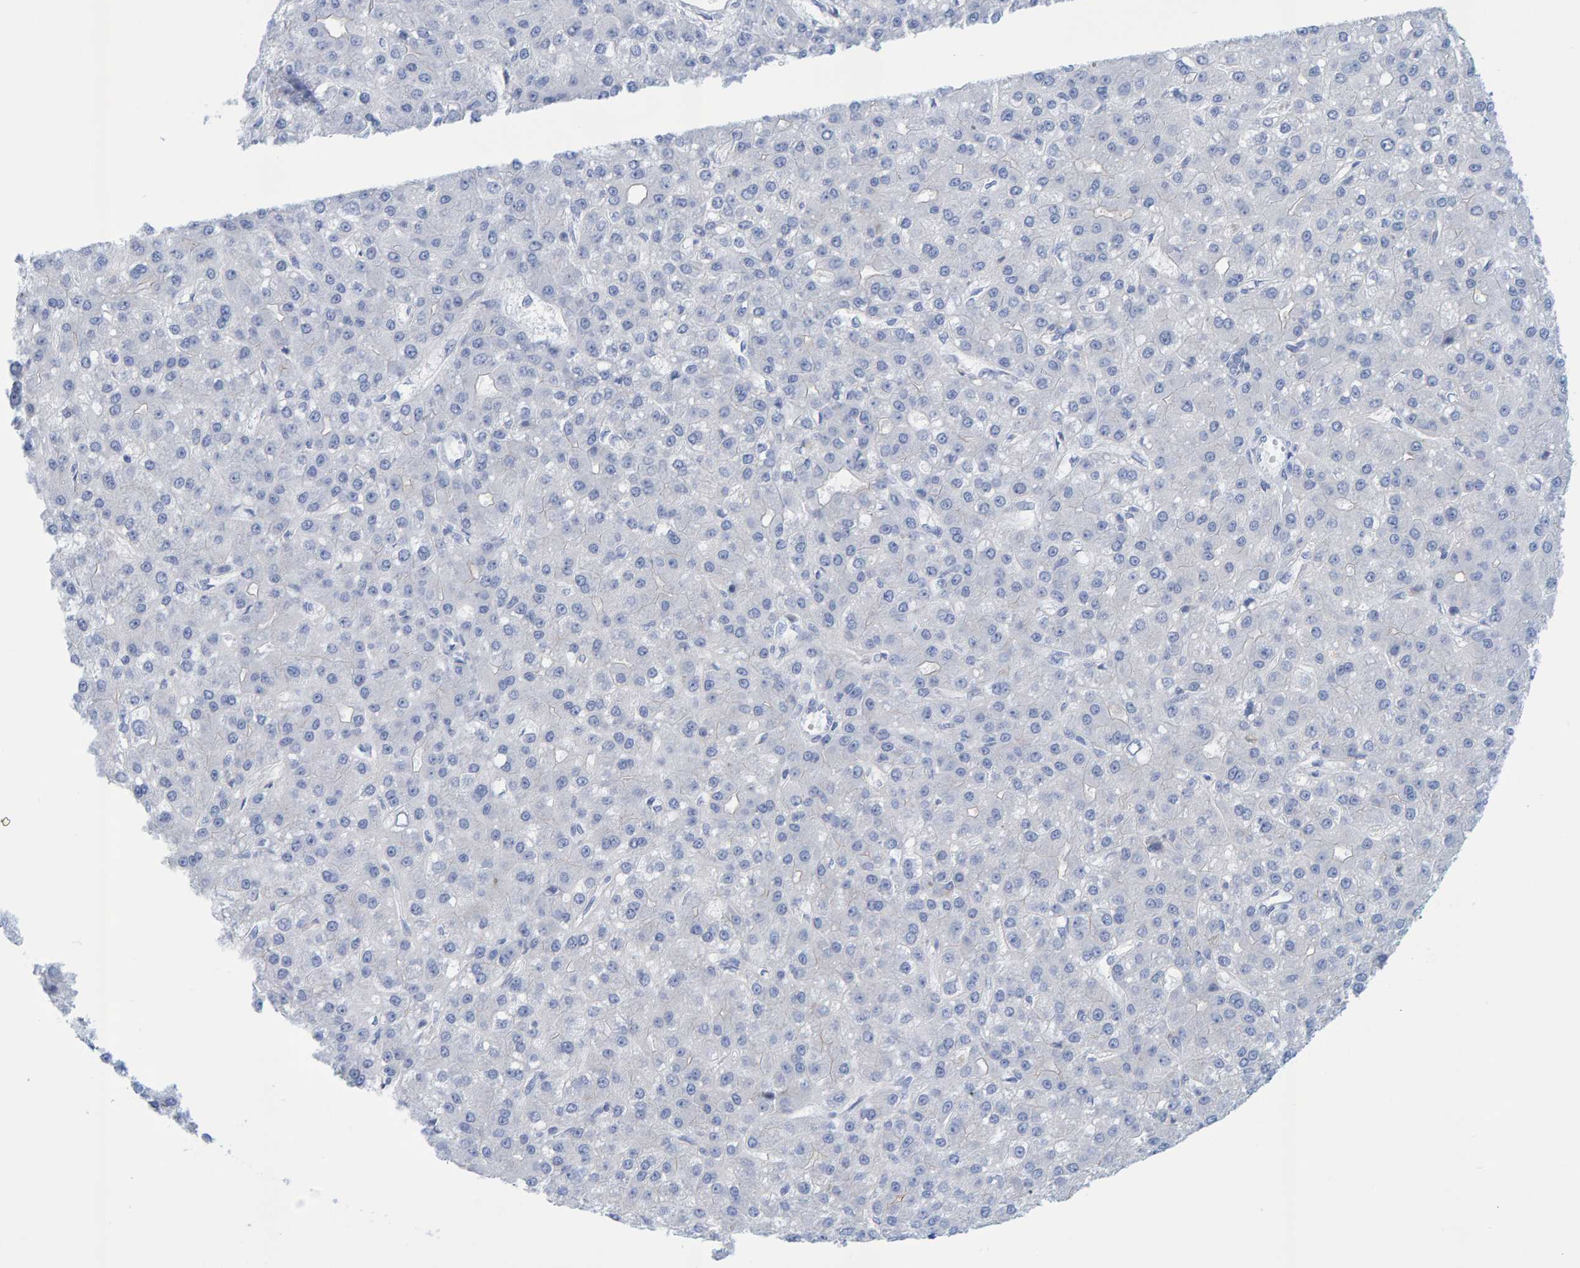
{"staining": {"intensity": "negative", "quantity": "none", "location": "none"}, "tissue": "liver cancer", "cell_type": "Tumor cells", "image_type": "cancer", "snomed": [{"axis": "morphology", "description": "Carcinoma, Hepatocellular, NOS"}, {"axis": "topography", "description": "Liver"}], "caption": "Tumor cells show no significant protein positivity in liver hepatocellular carcinoma.", "gene": "JAKMIP3", "patient": {"sex": "male", "age": 67}}